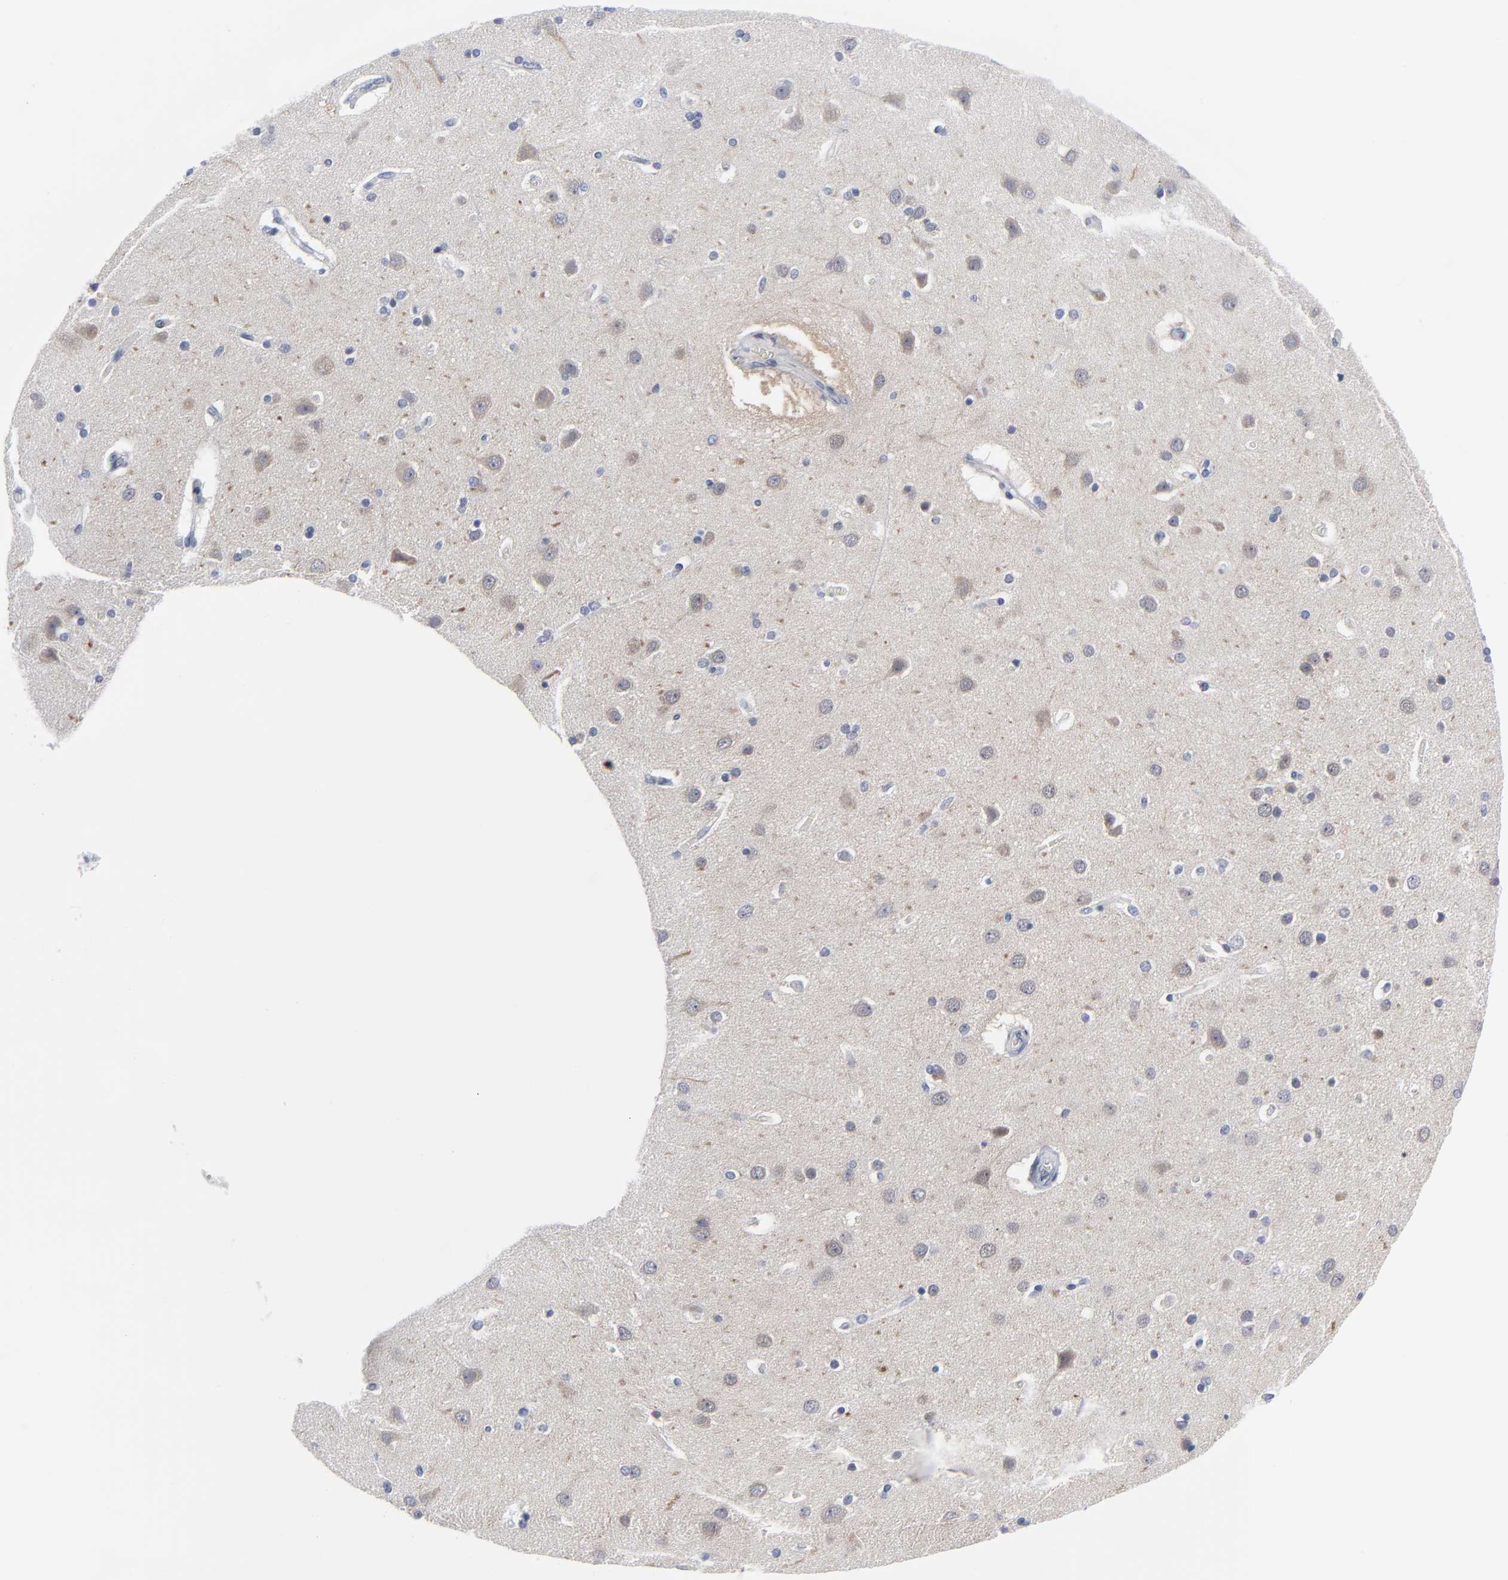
{"staining": {"intensity": "negative", "quantity": "none", "location": "none"}, "tissue": "cerebral cortex", "cell_type": "Endothelial cells", "image_type": "normal", "snomed": [{"axis": "morphology", "description": "Normal tissue, NOS"}, {"axis": "topography", "description": "Cerebral cortex"}], "caption": "A histopathology image of cerebral cortex stained for a protein demonstrates no brown staining in endothelial cells. (Immunohistochemistry, brightfield microscopy, high magnification).", "gene": "CLEC4G", "patient": {"sex": "female", "age": 54}}